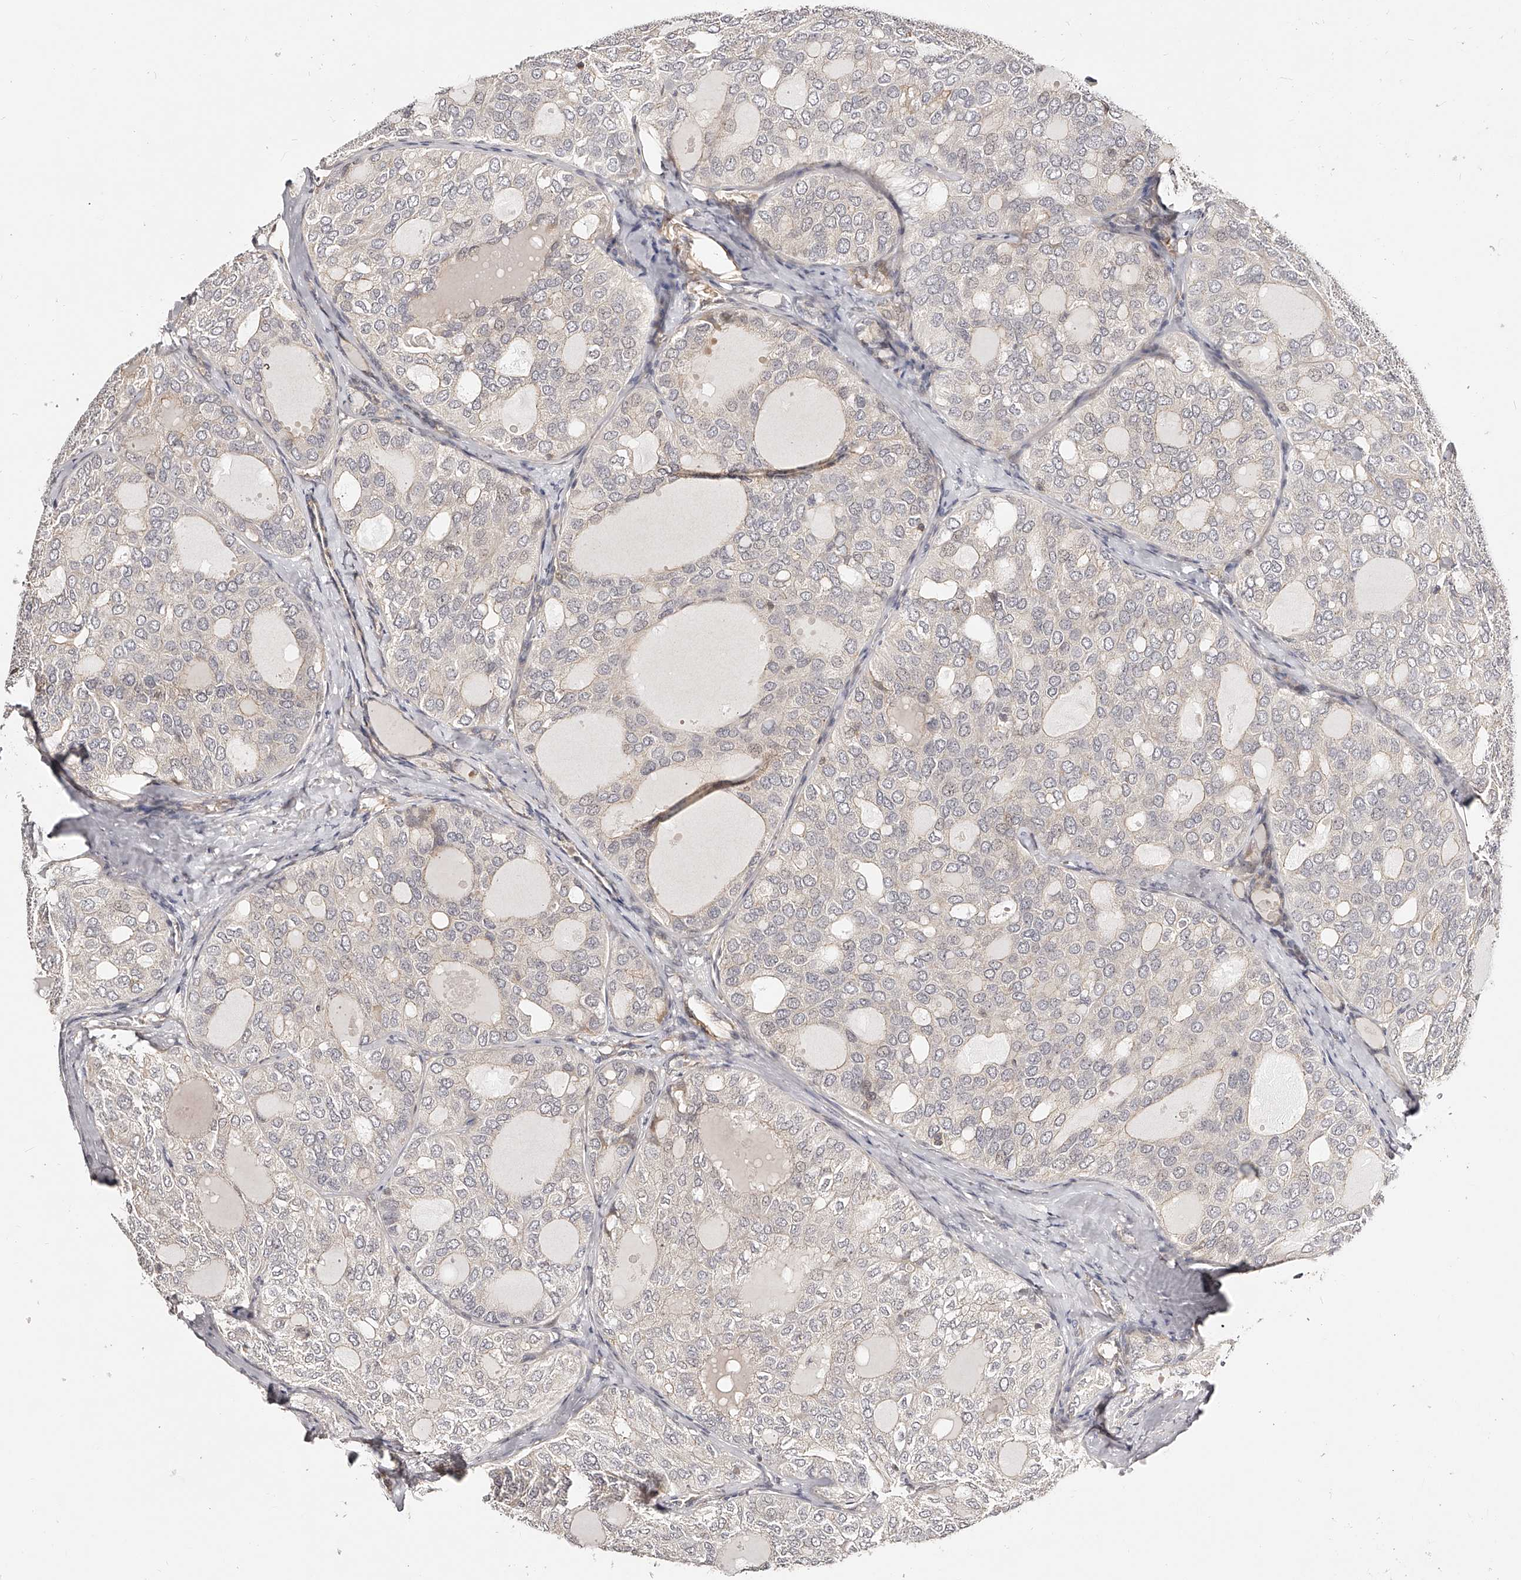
{"staining": {"intensity": "negative", "quantity": "none", "location": "none"}, "tissue": "thyroid cancer", "cell_type": "Tumor cells", "image_type": "cancer", "snomed": [{"axis": "morphology", "description": "Follicular adenoma carcinoma, NOS"}, {"axis": "topography", "description": "Thyroid gland"}], "caption": "Immunohistochemistry micrograph of neoplastic tissue: human thyroid cancer stained with DAB (3,3'-diaminobenzidine) shows no significant protein positivity in tumor cells.", "gene": "ZNF789", "patient": {"sex": "male", "age": 75}}